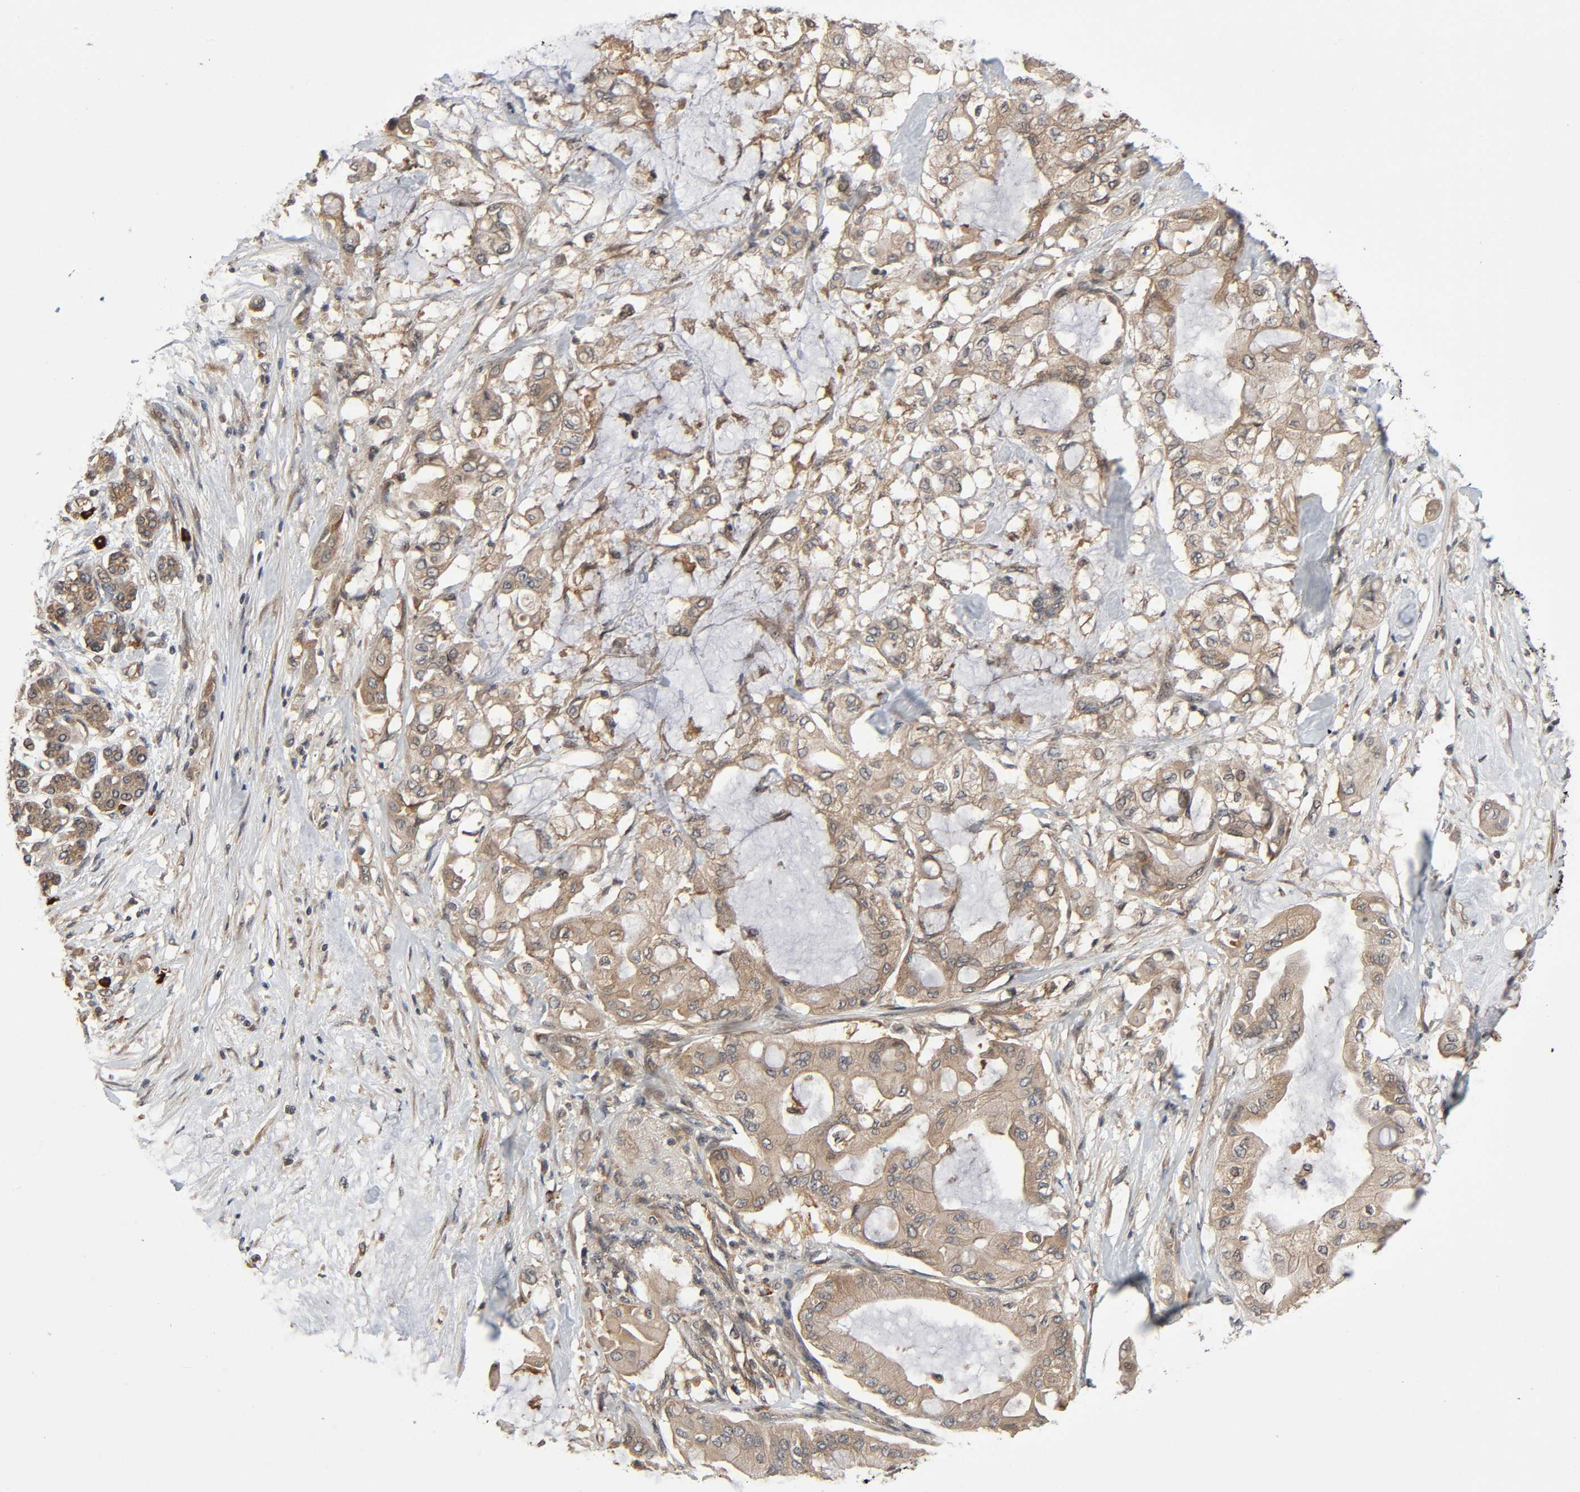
{"staining": {"intensity": "moderate", "quantity": ">75%", "location": "cytoplasmic/membranous"}, "tissue": "pancreatic cancer", "cell_type": "Tumor cells", "image_type": "cancer", "snomed": [{"axis": "morphology", "description": "Adenocarcinoma, NOS"}, {"axis": "morphology", "description": "Adenocarcinoma, metastatic, NOS"}, {"axis": "topography", "description": "Lymph node"}, {"axis": "topography", "description": "Pancreas"}, {"axis": "topography", "description": "Duodenum"}], "caption": "Protein expression analysis of metastatic adenocarcinoma (pancreatic) demonstrates moderate cytoplasmic/membranous staining in about >75% of tumor cells.", "gene": "PPP2R1B", "patient": {"sex": "female", "age": 64}}